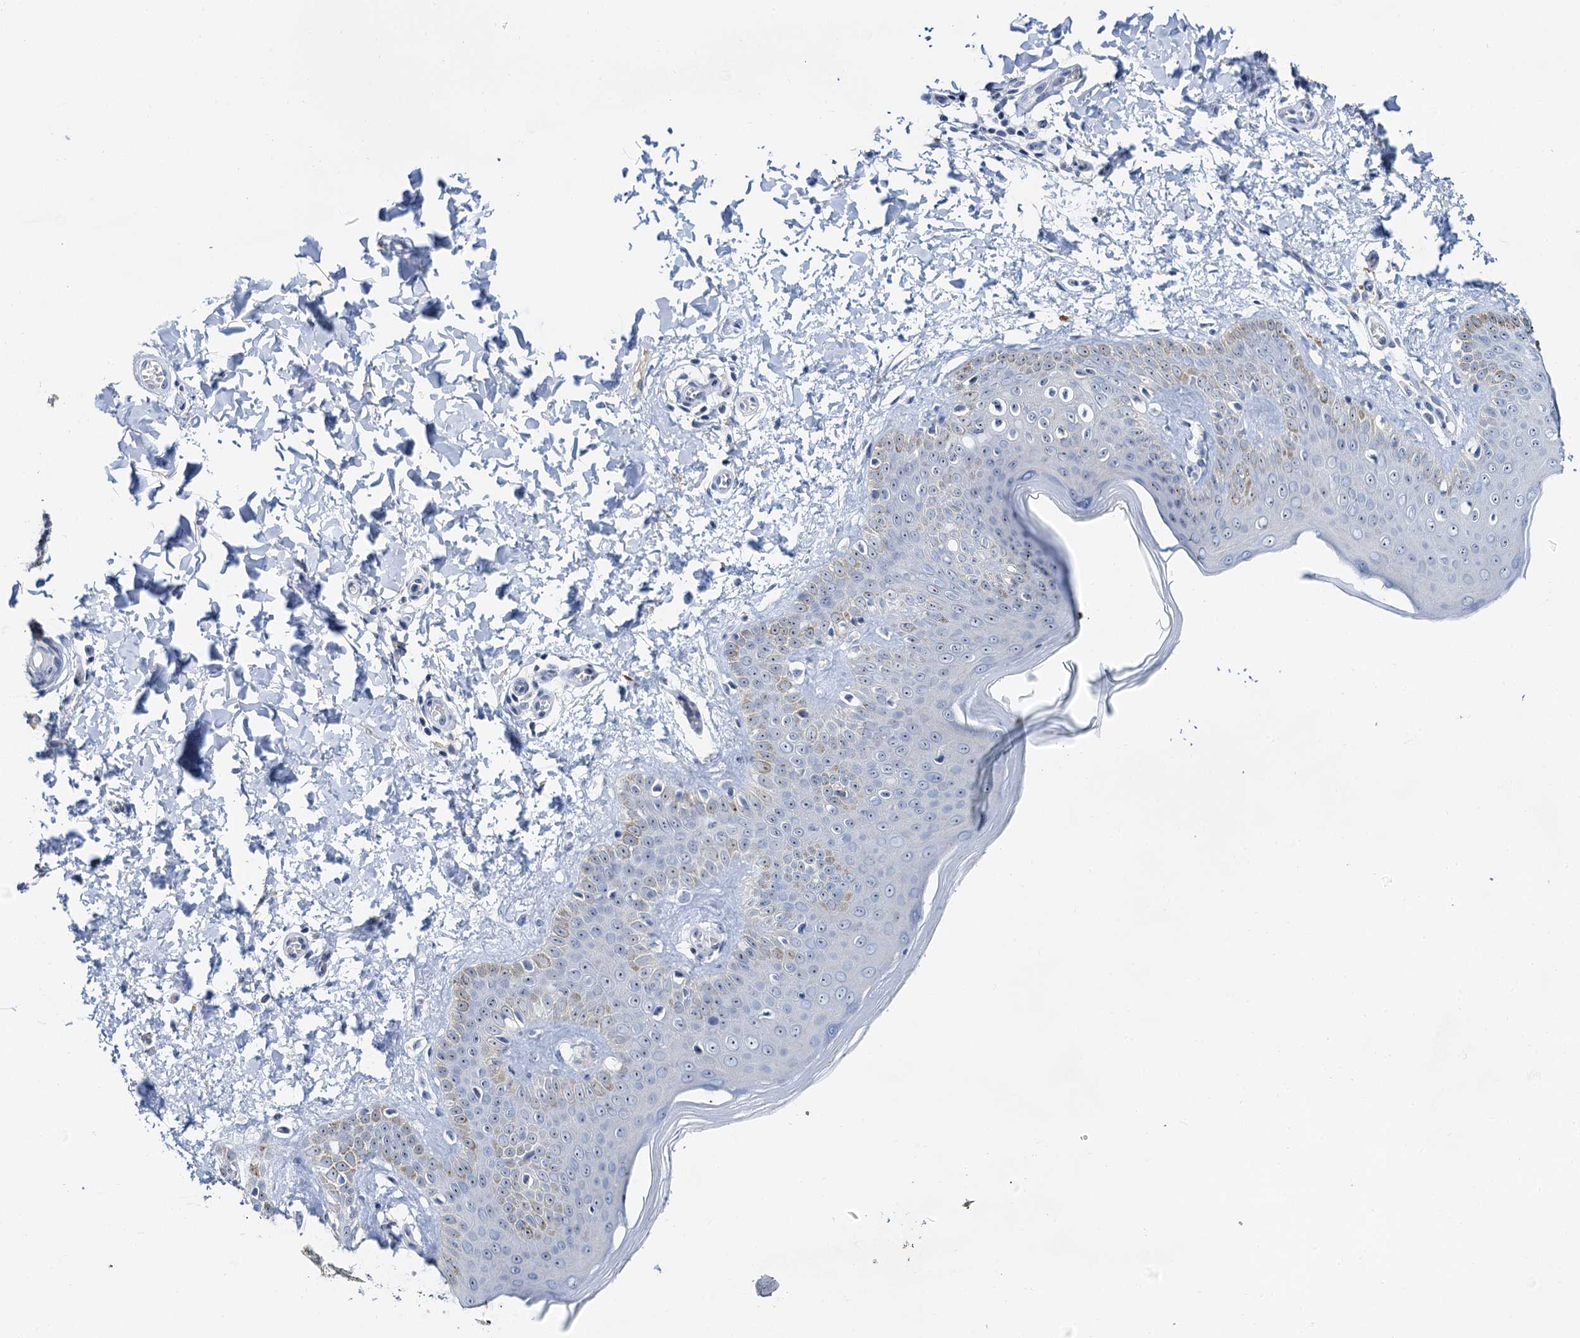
{"staining": {"intensity": "negative", "quantity": "none", "location": "none"}, "tissue": "skin", "cell_type": "Fibroblasts", "image_type": "normal", "snomed": [{"axis": "morphology", "description": "Normal tissue, NOS"}, {"axis": "topography", "description": "Skin"}], "caption": "An image of skin stained for a protein demonstrates no brown staining in fibroblasts.", "gene": "NOP2", "patient": {"sex": "male", "age": 36}}